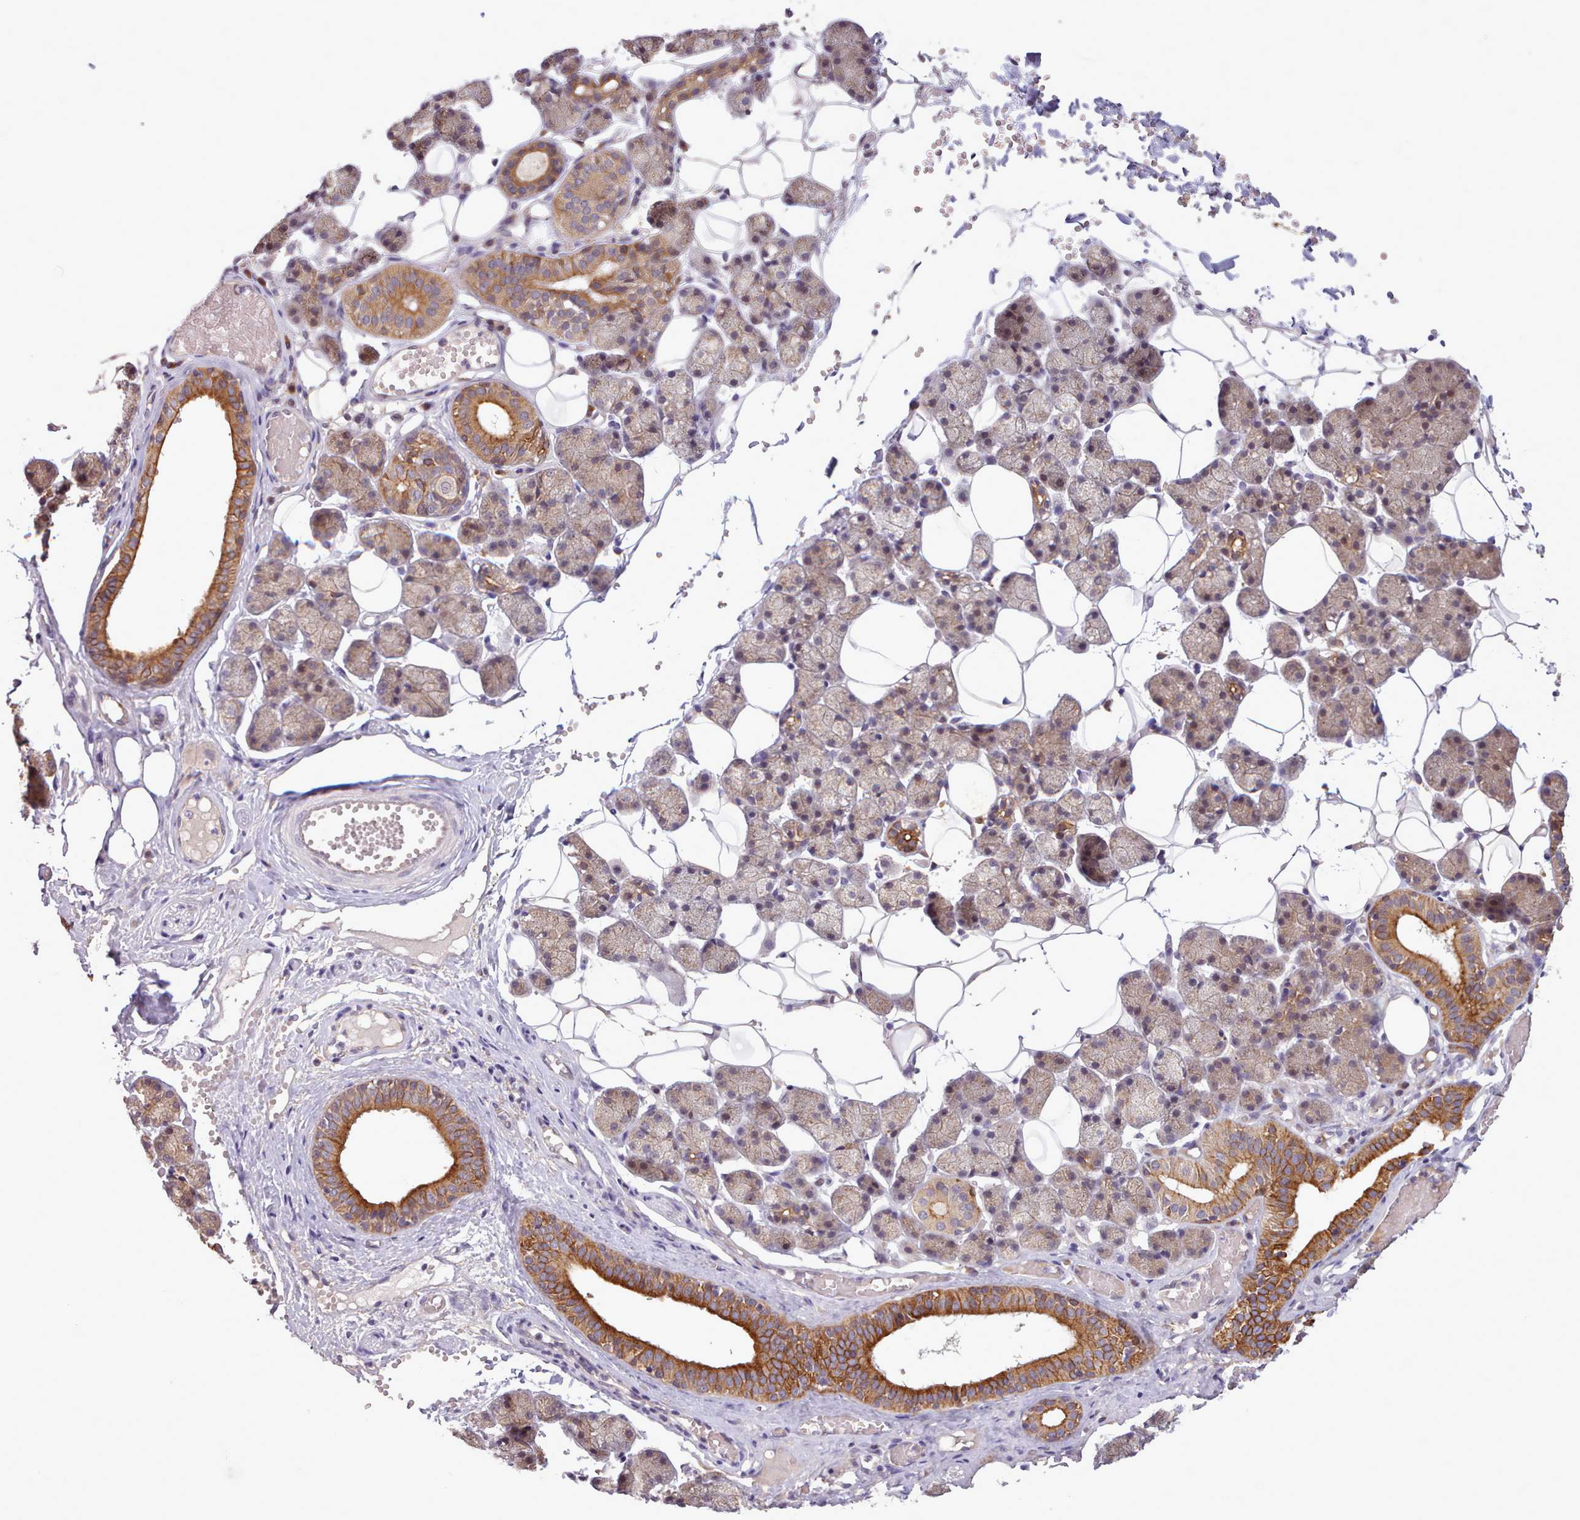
{"staining": {"intensity": "strong", "quantity": "<25%", "location": "cytoplasmic/membranous"}, "tissue": "salivary gland", "cell_type": "Glandular cells", "image_type": "normal", "snomed": [{"axis": "morphology", "description": "Normal tissue, NOS"}, {"axis": "topography", "description": "Salivary gland"}], "caption": "This is a micrograph of immunohistochemistry (IHC) staining of normal salivary gland, which shows strong staining in the cytoplasmic/membranous of glandular cells.", "gene": "NMRK1", "patient": {"sex": "female", "age": 33}}